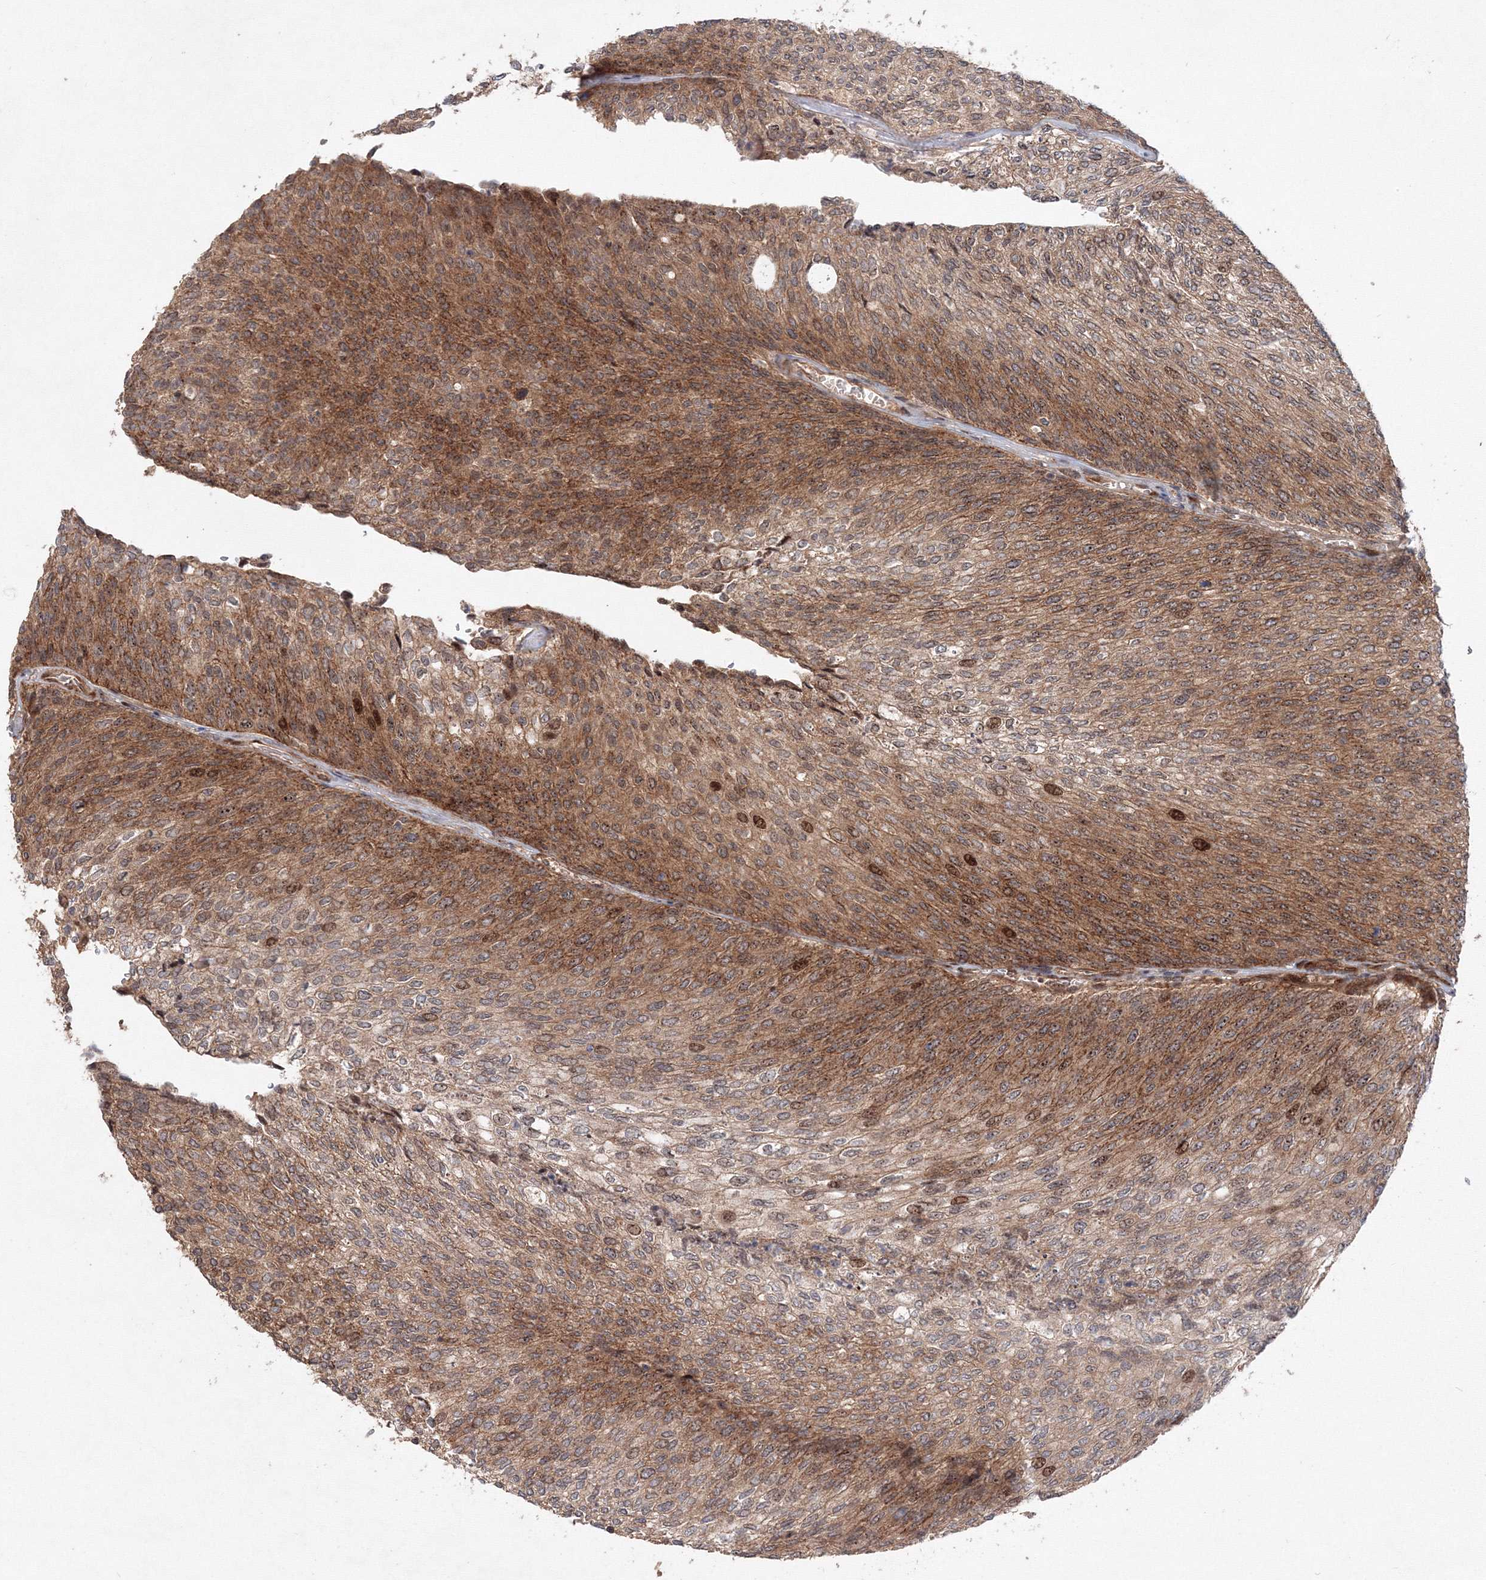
{"staining": {"intensity": "moderate", "quantity": "25%-75%", "location": "cytoplasmic/membranous,nuclear"}, "tissue": "urothelial cancer", "cell_type": "Tumor cells", "image_type": "cancer", "snomed": [{"axis": "morphology", "description": "Urothelial carcinoma, Low grade"}, {"axis": "topography", "description": "Urinary bladder"}], "caption": "Moderate cytoplasmic/membranous and nuclear protein expression is present in about 25%-75% of tumor cells in urothelial cancer.", "gene": "ANKAR", "patient": {"sex": "female", "age": 79}}